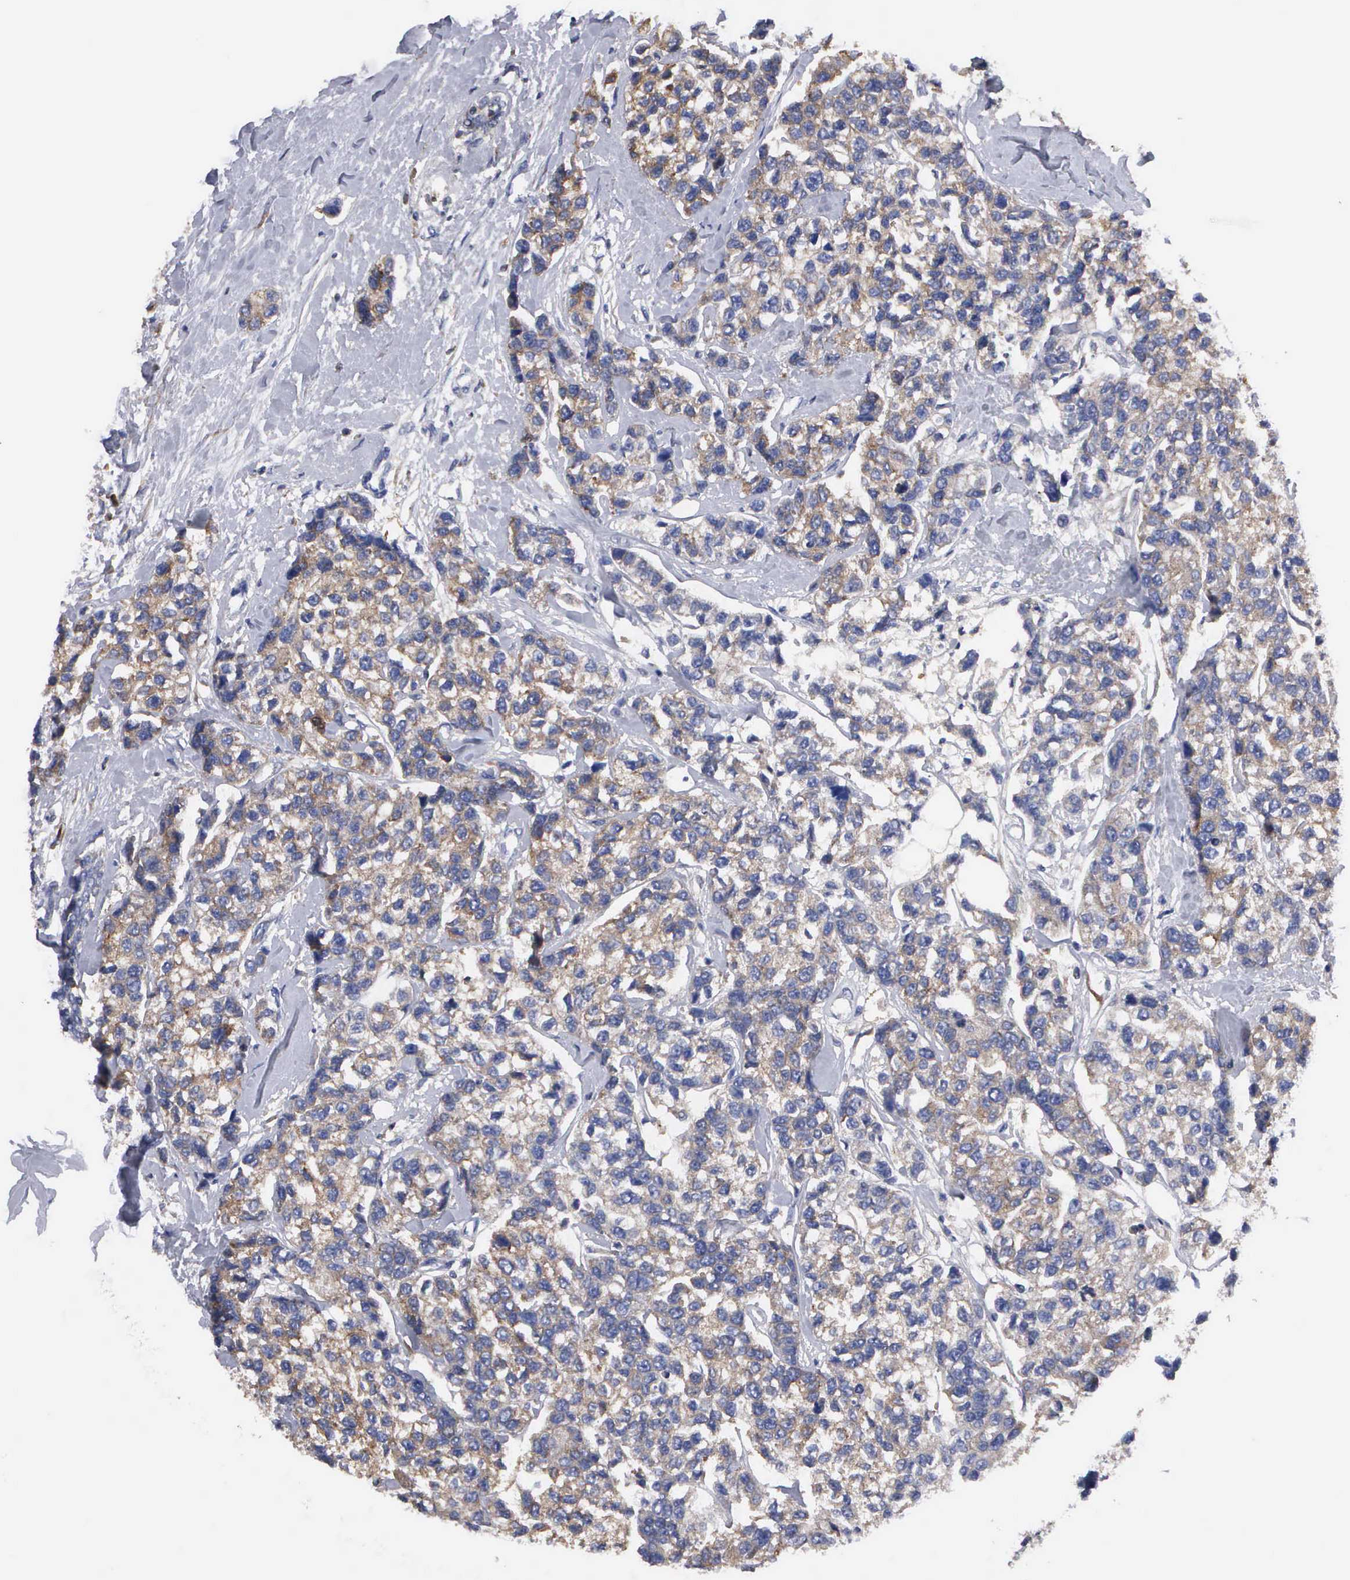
{"staining": {"intensity": "weak", "quantity": "25%-75%", "location": "cytoplasmic/membranous"}, "tissue": "breast cancer", "cell_type": "Tumor cells", "image_type": "cancer", "snomed": [{"axis": "morphology", "description": "Duct carcinoma"}, {"axis": "topography", "description": "Breast"}], "caption": "Breast cancer (infiltrating ductal carcinoma) stained with DAB immunohistochemistry (IHC) displays low levels of weak cytoplasmic/membranous staining in about 25%-75% of tumor cells.", "gene": "G6PD", "patient": {"sex": "female", "age": 51}}